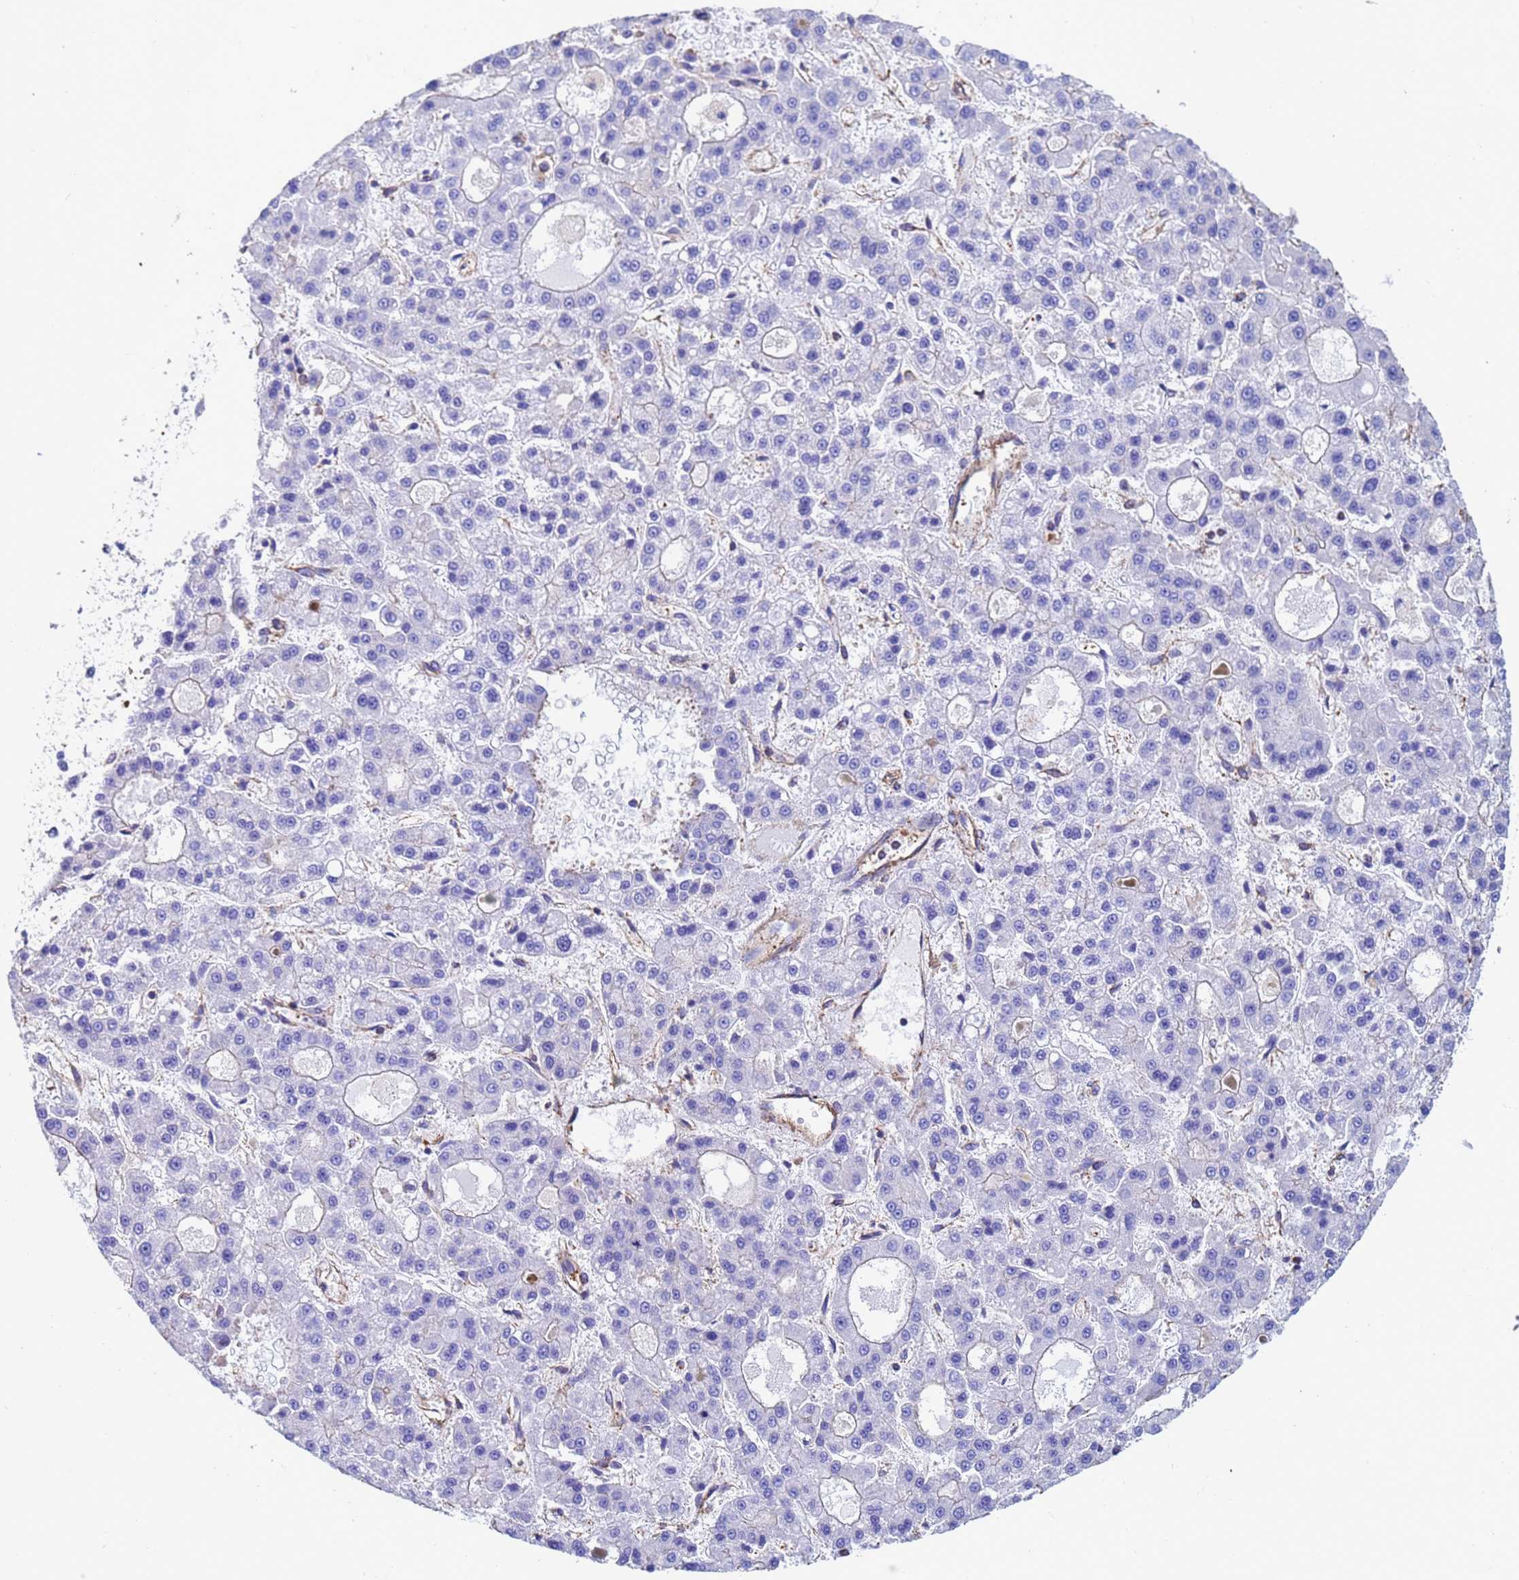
{"staining": {"intensity": "negative", "quantity": "none", "location": "none"}, "tissue": "liver cancer", "cell_type": "Tumor cells", "image_type": "cancer", "snomed": [{"axis": "morphology", "description": "Carcinoma, Hepatocellular, NOS"}, {"axis": "topography", "description": "Liver"}], "caption": "Tumor cells are negative for protein expression in human liver cancer (hepatocellular carcinoma).", "gene": "MYL12A", "patient": {"sex": "male", "age": 70}}